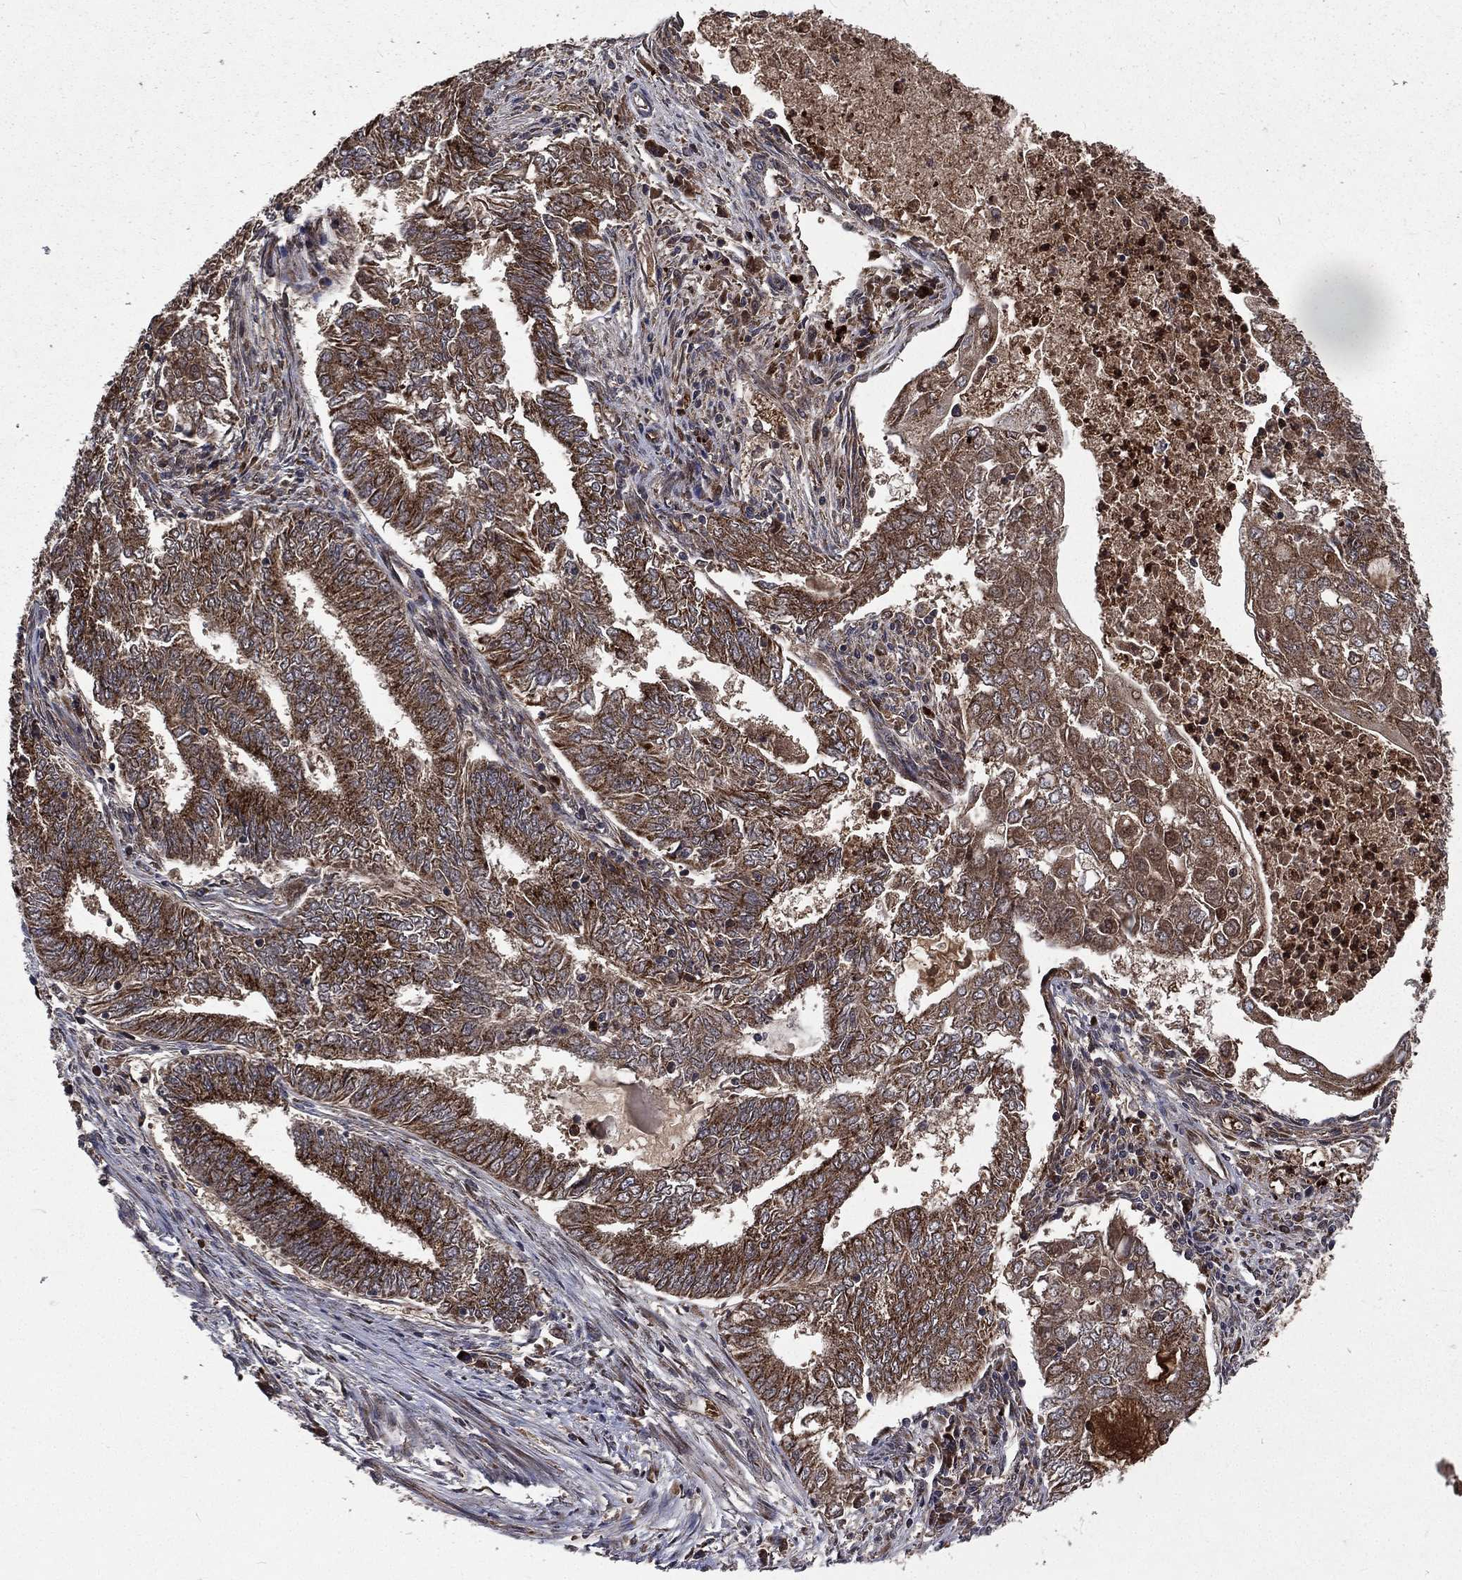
{"staining": {"intensity": "moderate", "quantity": ">75%", "location": "cytoplasmic/membranous"}, "tissue": "endometrial cancer", "cell_type": "Tumor cells", "image_type": "cancer", "snomed": [{"axis": "morphology", "description": "Adenocarcinoma, NOS"}, {"axis": "topography", "description": "Endometrium"}], "caption": "Human endometrial cancer (adenocarcinoma) stained with a protein marker reveals moderate staining in tumor cells.", "gene": "LENG8", "patient": {"sex": "female", "age": 62}}